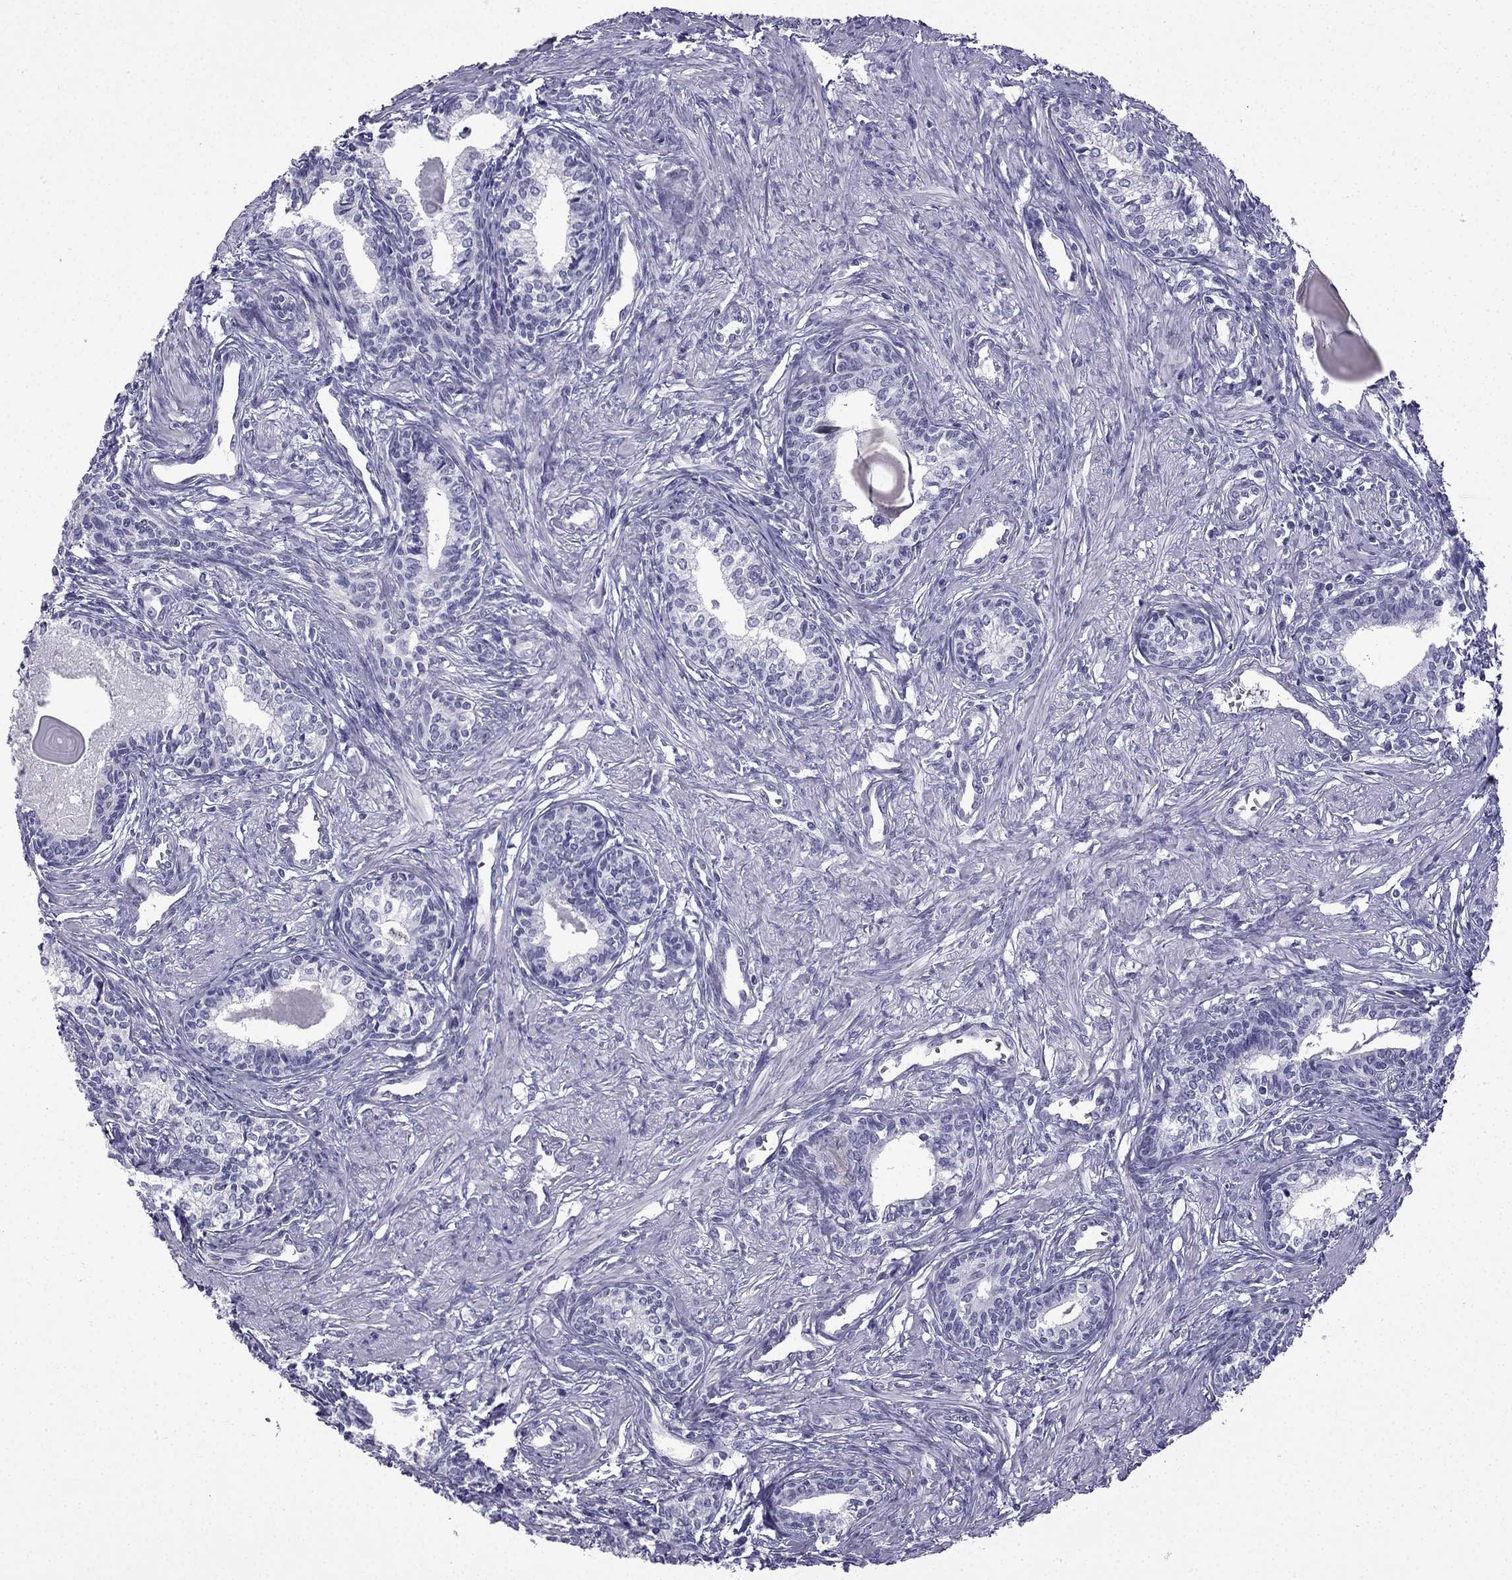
{"staining": {"intensity": "negative", "quantity": "none", "location": "none"}, "tissue": "prostate", "cell_type": "Glandular cells", "image_type": "normal", "snomed": [{"axis": "morphology", "description": "Normal tissue, NOS"}, {"axis": "topography", "description": "Prostate"}], "caption": "There is no significant positivity in glandular cells of prostate. (DAB (3,3'-diaminobenzidine) IHC with hematoxylin counter stain).", "gene": "CFAP53", "patient": {"sex": "male", "age": 60}}